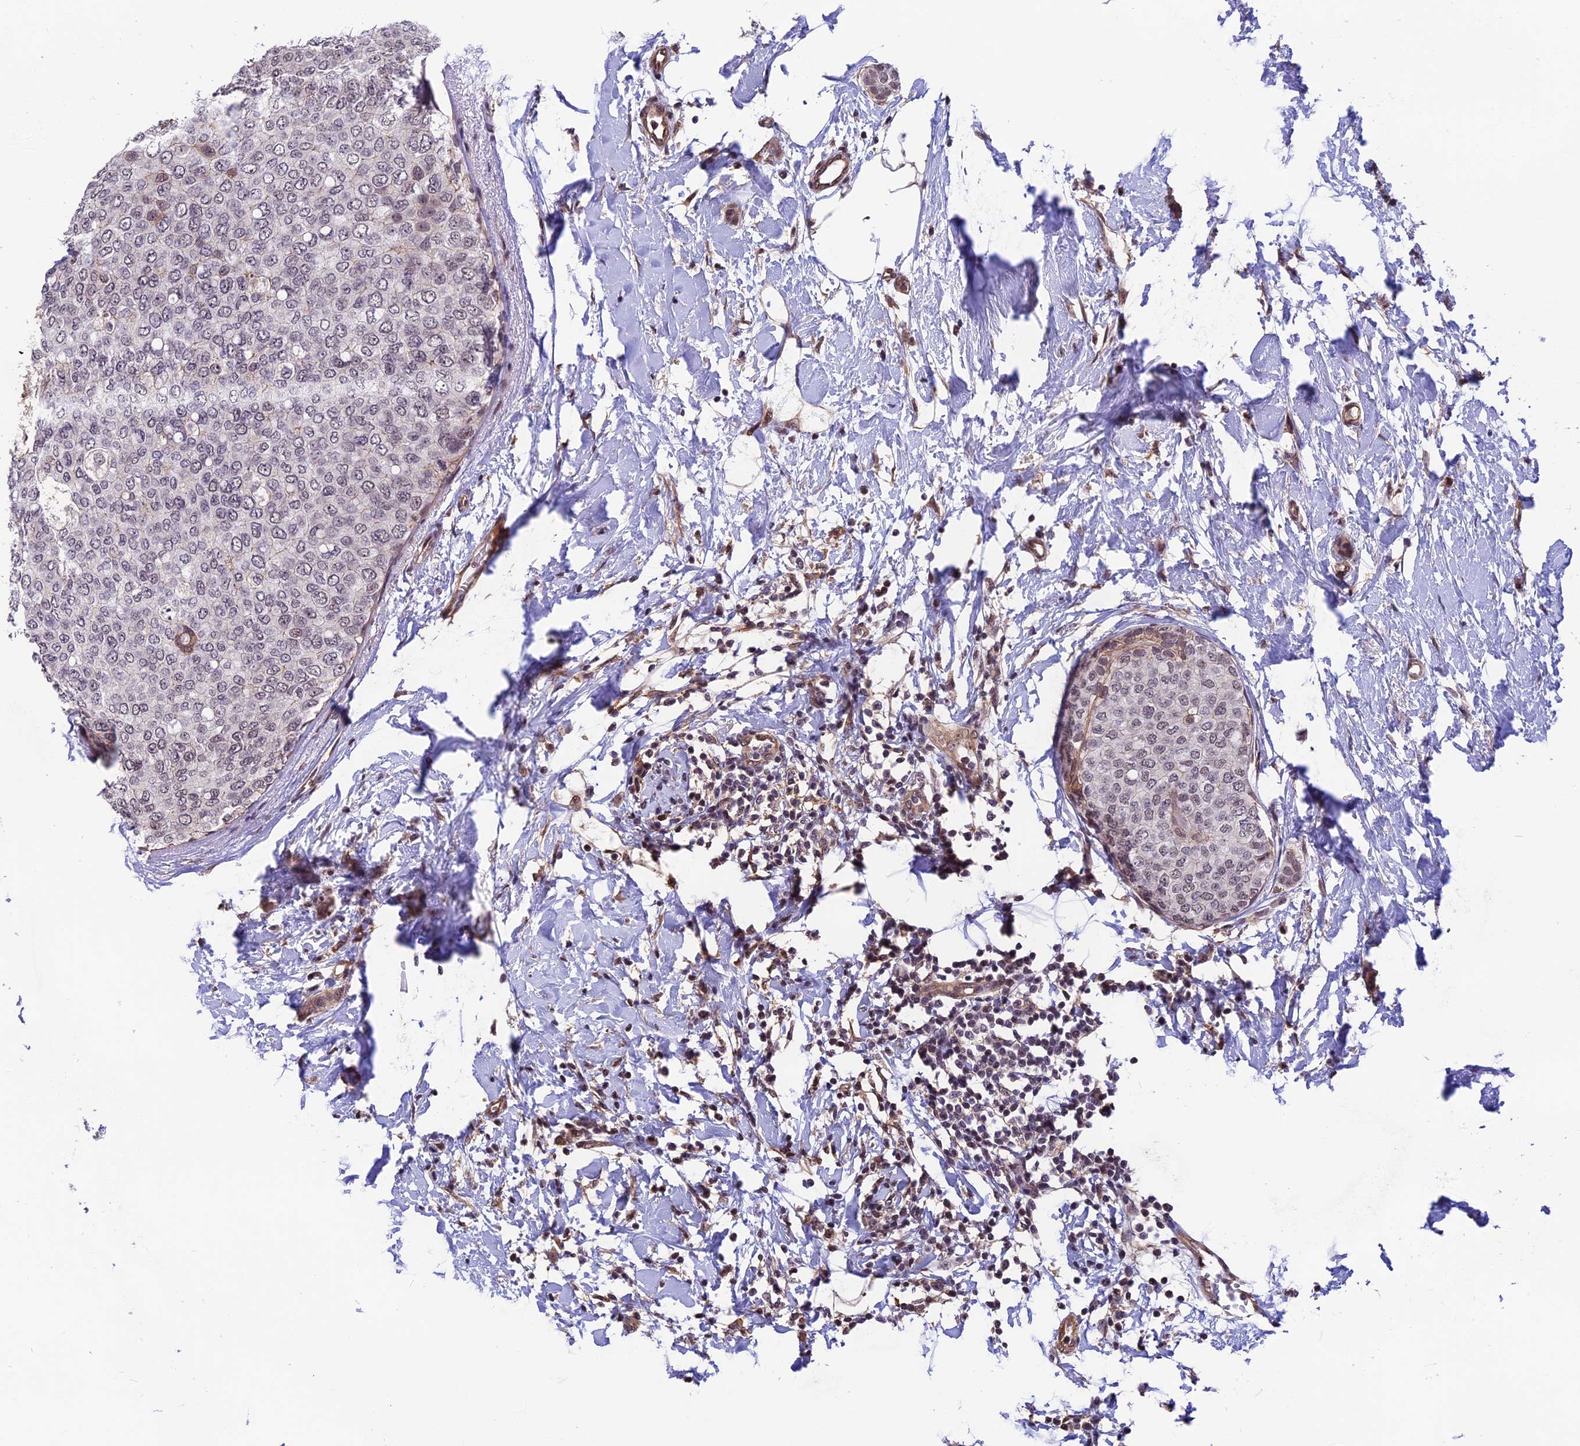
{"staining": {"intensity": "moderate", "quantity": "25%-75%", "location": "nuclear"}, "tissue": "breast cancer", "cell_type": "Tumor cells", "image_type": "cancer", "snomed": [{"axis": "morphology", "description": "Duct carcinoma"}, {"axis": "topography", "description": "Breast"}], "caption": "A medium amount of moderate nuclear positivity is present in about 25%-75% of tumor cells in breast infiltrating ductal carcinoma tissue.", "gene": "ZC3H4", "patient": {"sex": "female", "age": 72}}